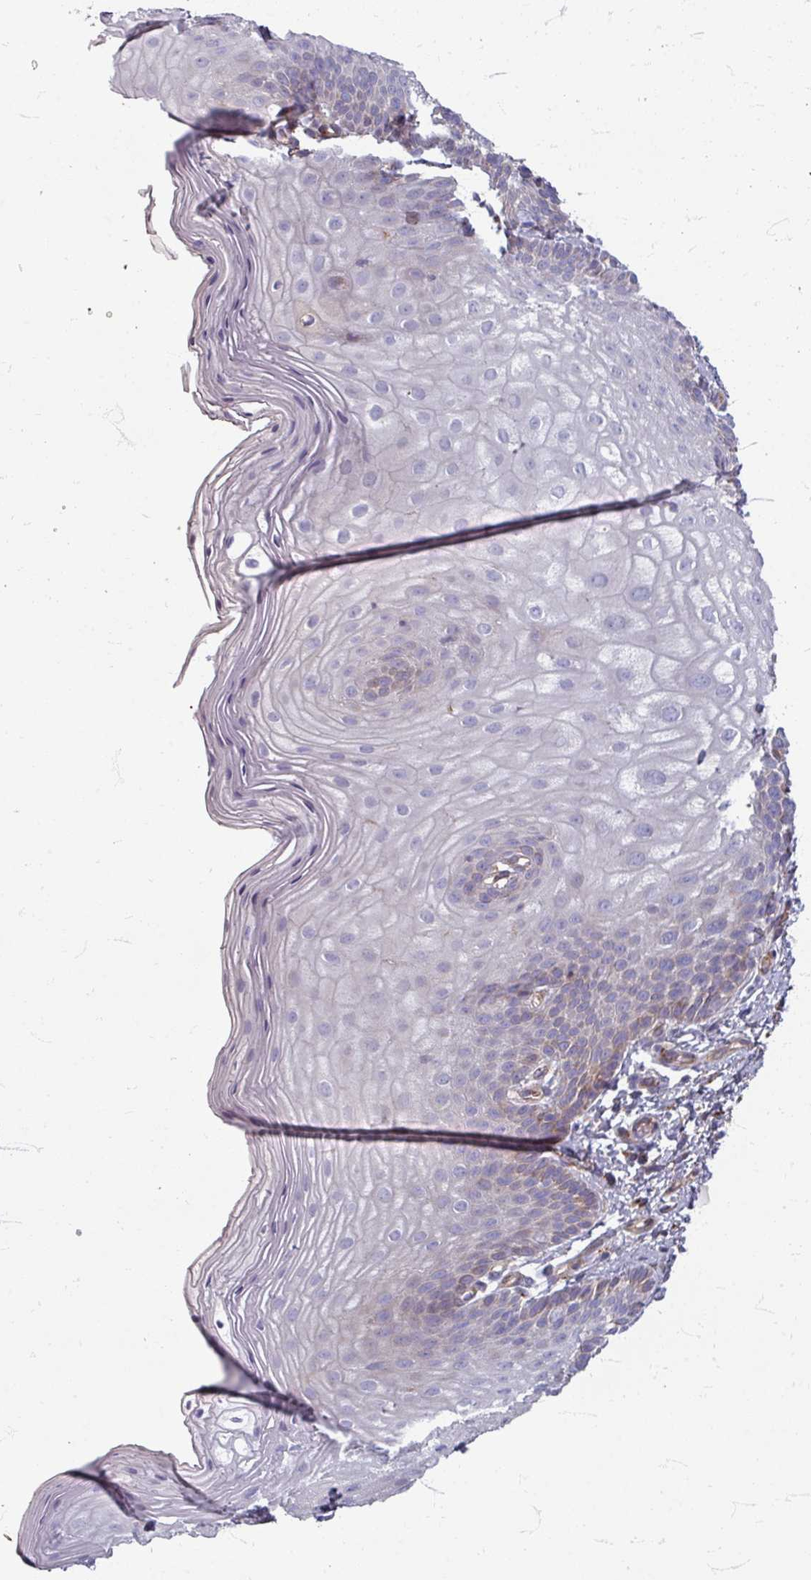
{"staining": {"intensity": "weak", "quantity": "<25%", "location": "cytoplasmic/membranous"}, "tissue": "skin", "cell_type": "Epidermal cells", "image_type": "normal", "snomed": [{"axis": "morphology", "description": "Normal tissue, NOS"}, {"axis": "topography", "description": "Anal"}], "caption": "Immunohistochemistry photomicrograph of benign skin: human skin stained with DAB reveals no significant protein expression in epidermal cells. The staining was performed using DAB to visualize the protein expression in brown, while the nuclei were stained in blue with hematoxylin (Magnification: 20x).", "gene": "GABARAPL1", "patient": {"sex": "female", "age": 40}}